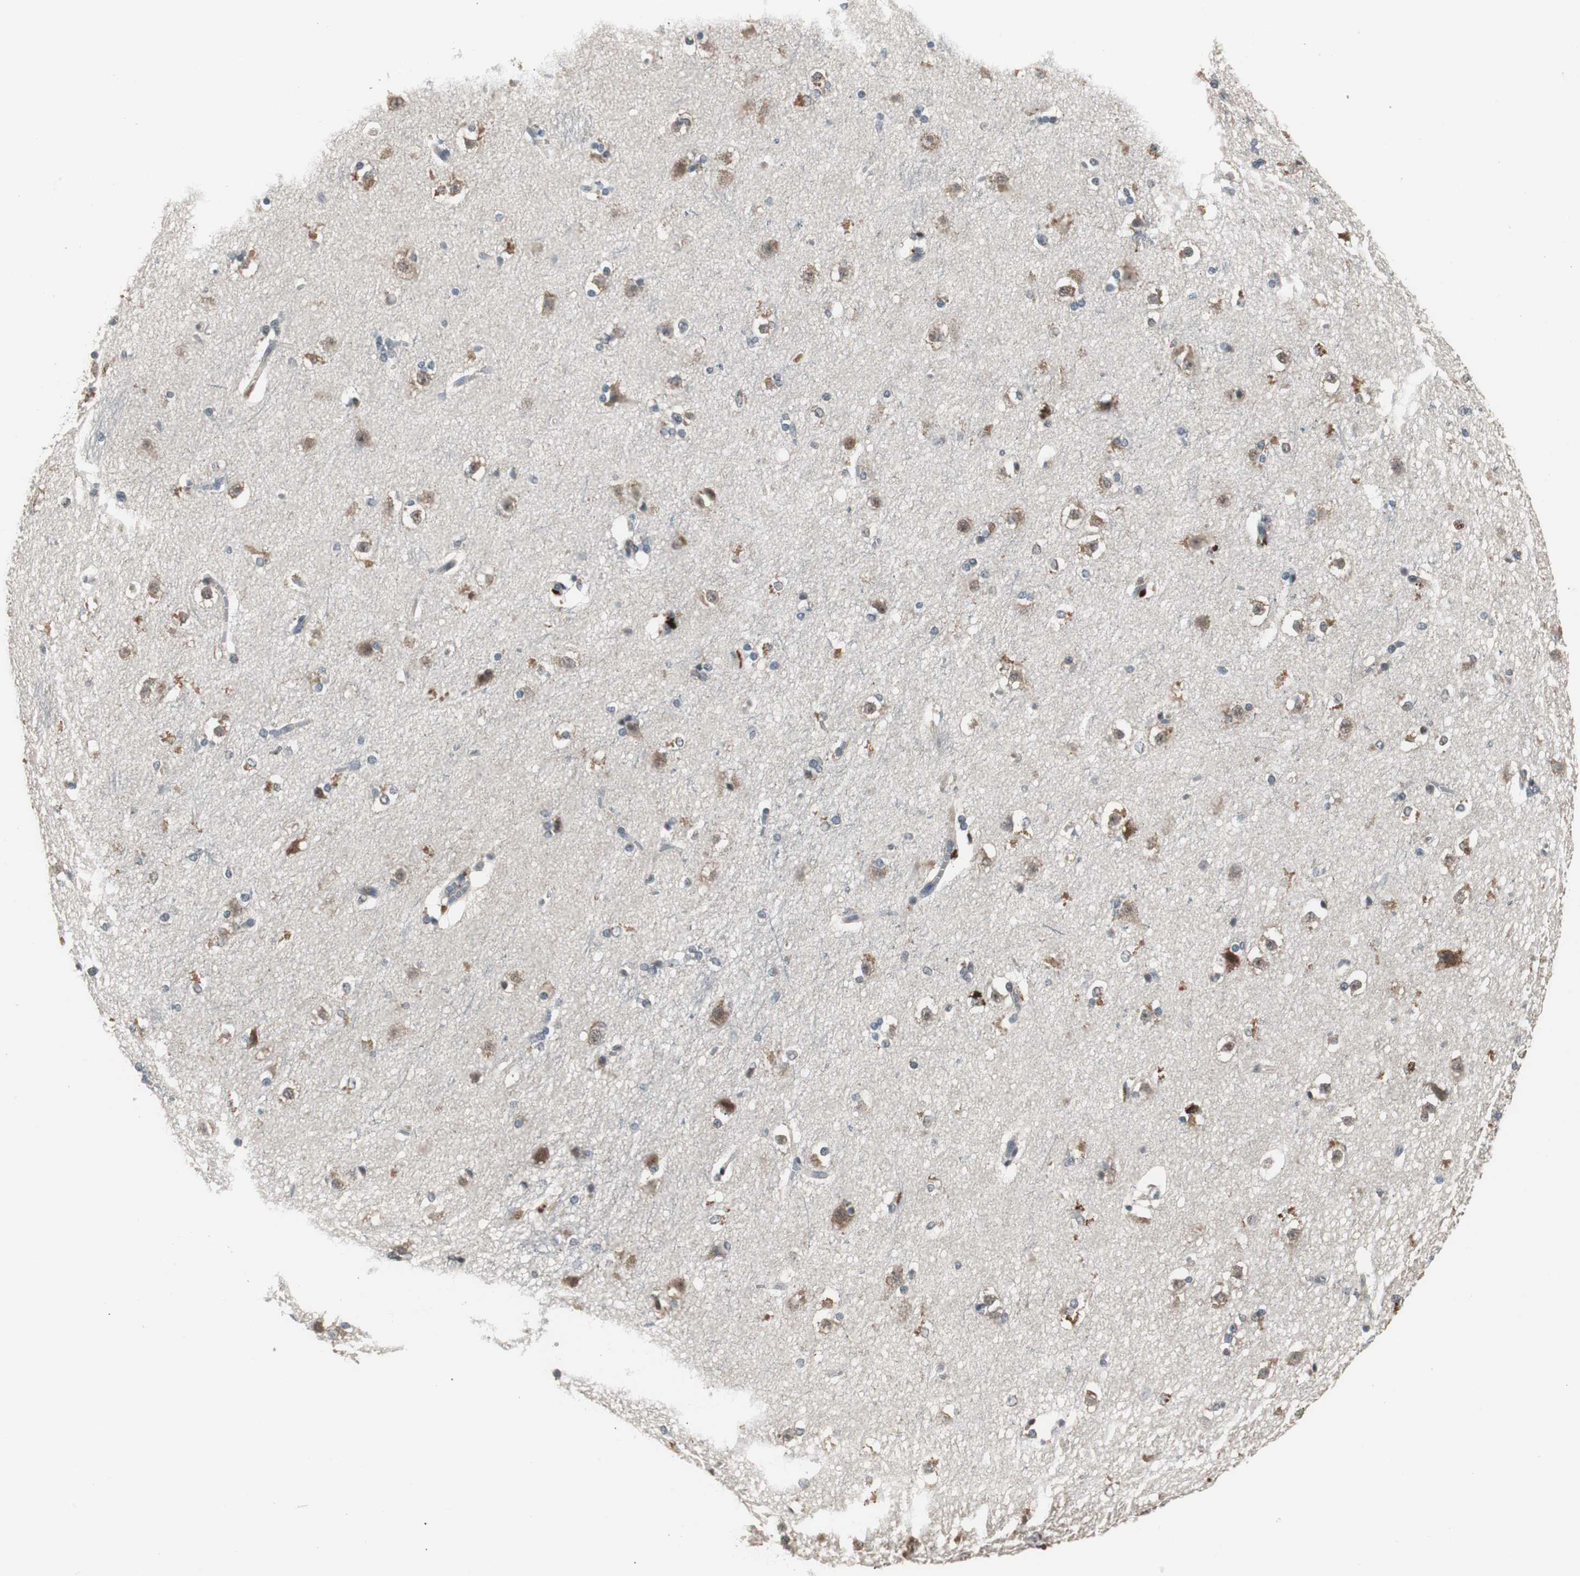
{"staining": {"intensity": "weak", "quantity": "25%-75%", "location": "cytoplasmic/membranous"}, "tissue": "caudate", "cell_type": "Glial cells", "image_type": "normal", "snomed": [{"axis": "morphology", "description": "Normal tissue, NOS"}, {"axis": "topography", "description": "Lateral ventricle wall"}], "caption": "IHC of unremarkable caudate demonstrates low levels of weak cytoplasmic/membranous positivity in approximately 25%-75% of glial cells. (IHC, brightfield microscopy, high magnification).", "gene": "ZMPSTE24", "patient": {"sex": "female", "age": 19}}